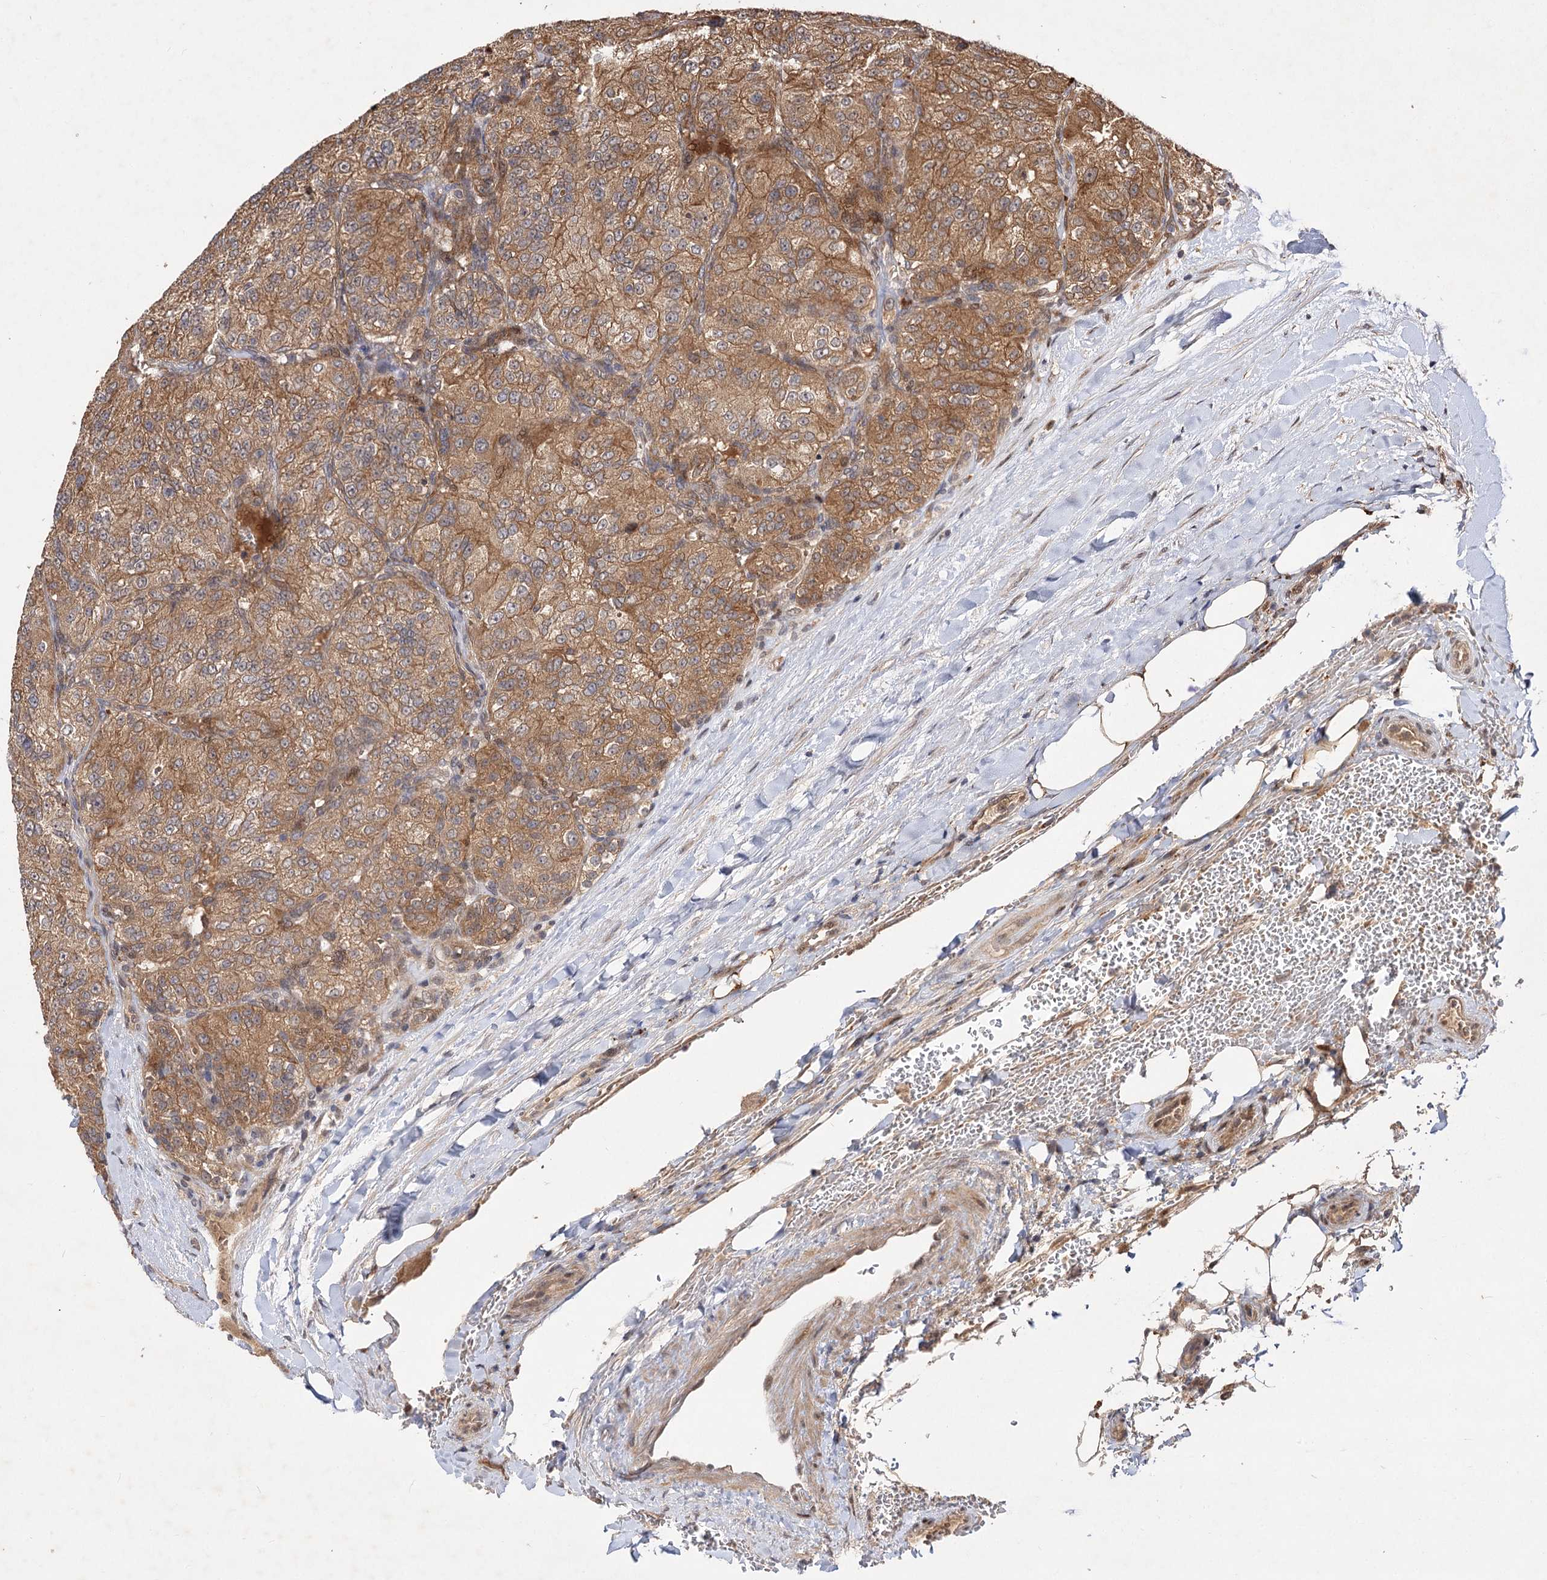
{"staining": {"intensity": "moderate", "quantity": ">75%", "location": "cytoplasmic/membranous"}, "tissue": "renal cancer", "cell_type": "Tumor cells", "image_type": "cancer", "snomed": [{"axis": "morphology", "description": "Adenocarcinoma, NOS"}, {"axis": "topography", "description": "Kidney"}], "caption": "A micrograph showing moderate cytoplasmic/membranous positivity in approximately >75% of tumor cells in renal adenocarcinoma, as visualized by brown immunohistochemical staining.", "gene": "FBXW8", "patient": {"sex": "female", "age": 63}}